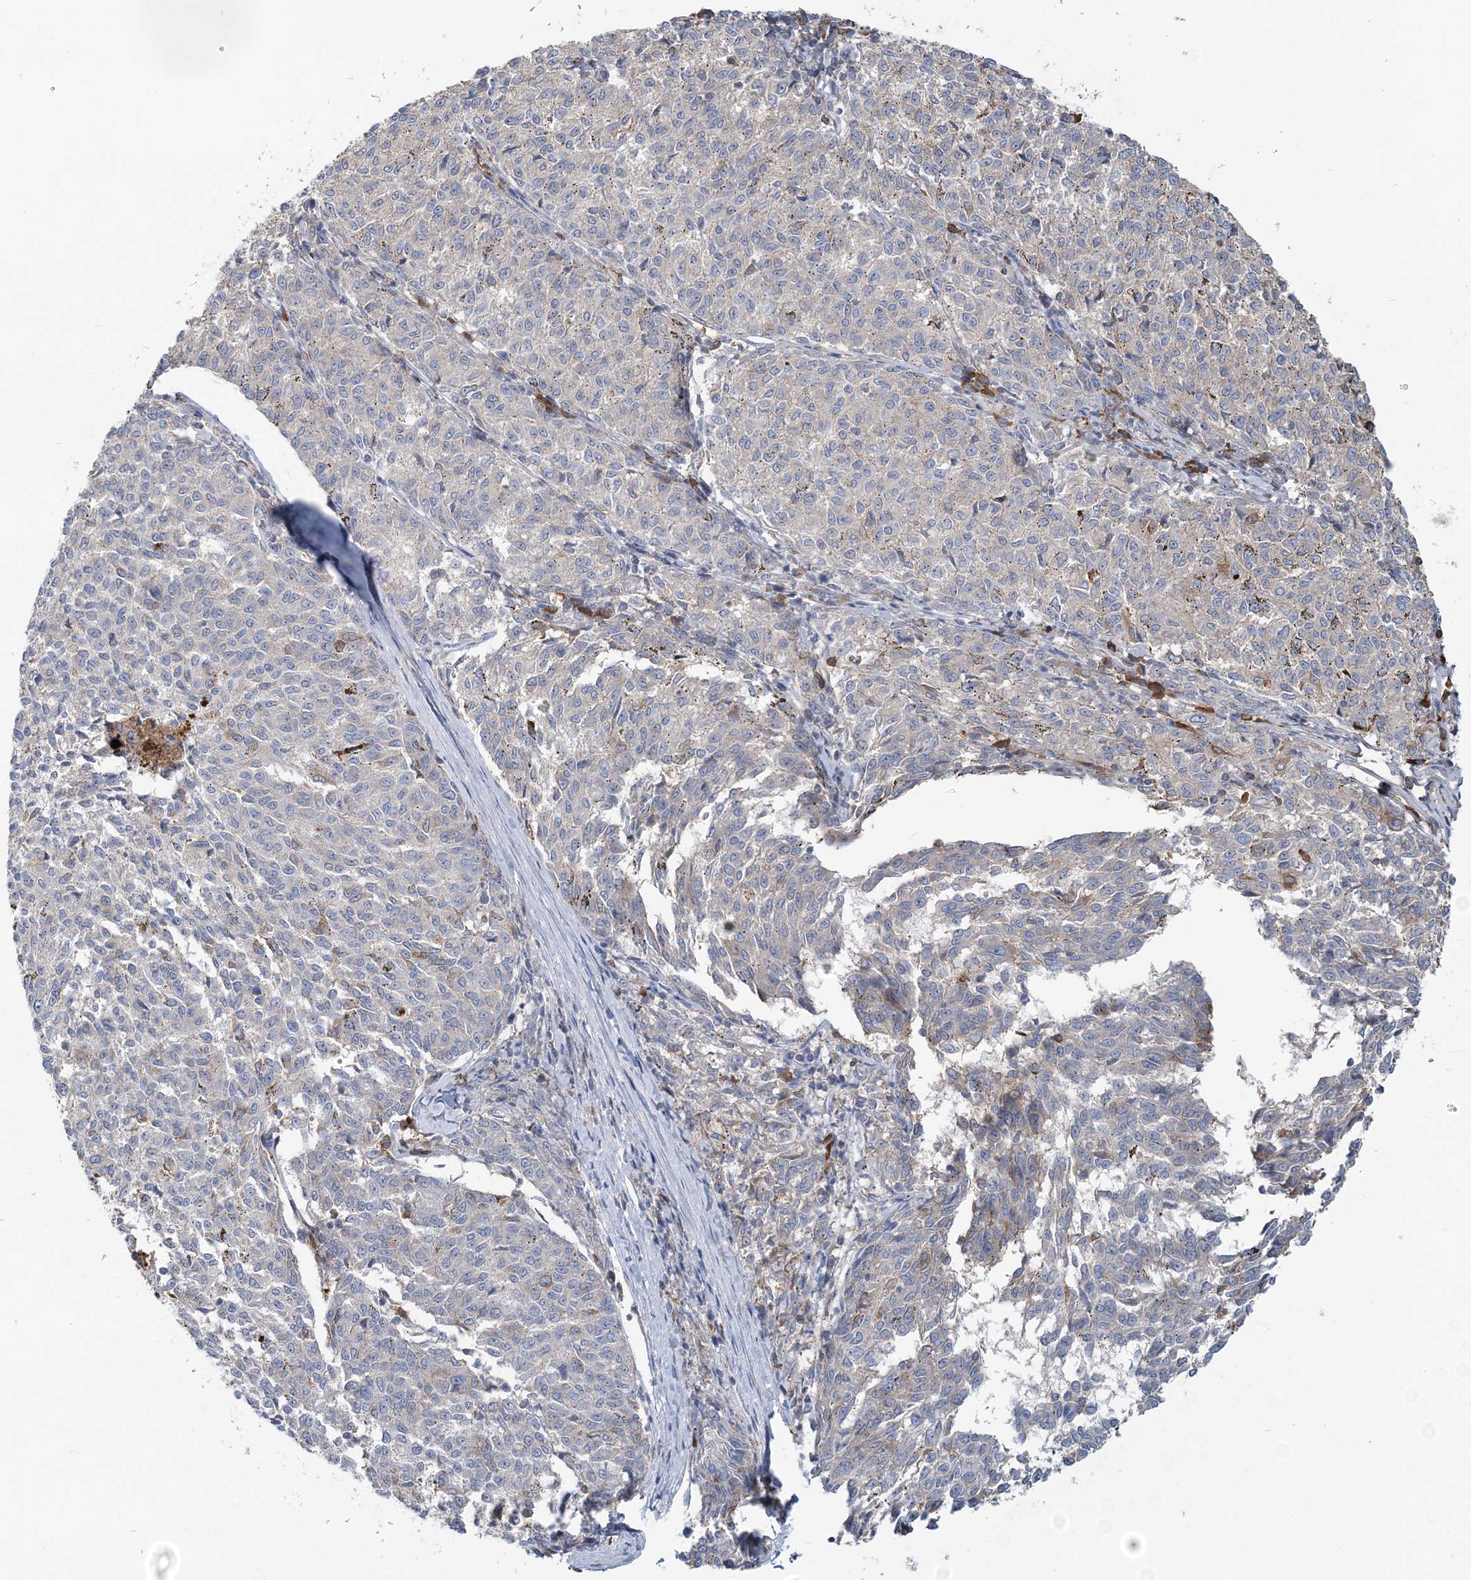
{"staining": {"intensity": "negative", "quantity": "none", "location": "none"}, "tissue": "melanoma", "cell_type": "Tumor cells", "image_type": "cancer", "snomed": [{"axis": "morphology", "description": "Malignant melanoma, NOS"}, {"axis": "topography", "description": "Skin"}], "caption": "Image shows no significant protein expression in tumor cells of melanoma. Nuclei are stained in blue.", "gene": "RNF25", "patient": {"sex": "female", "age": 72}}